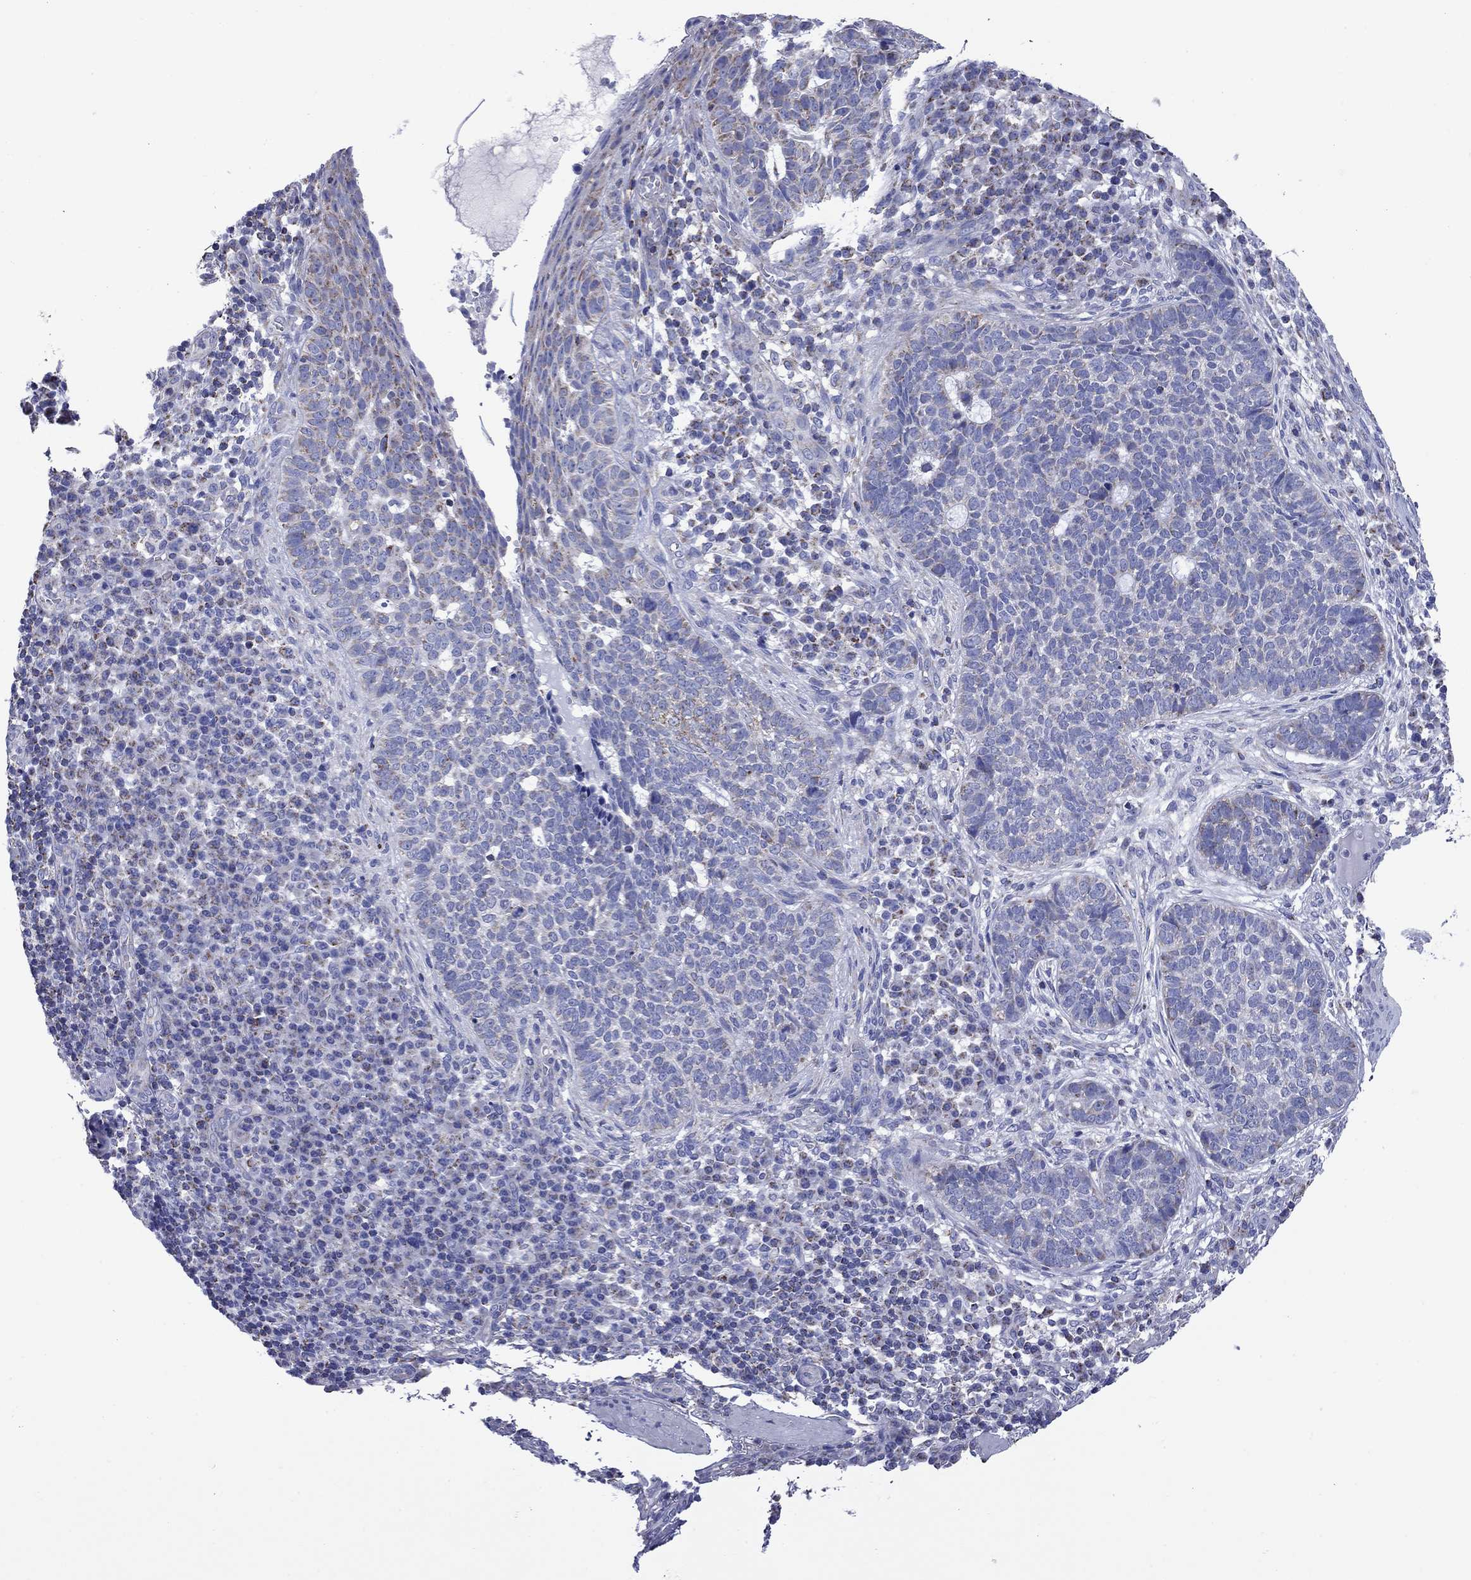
{"staining": {"intensity": "weak", "quantity": "<25%", "location": "cytoplasmic/membranous"}, "tissue": "skin cancer", "cell_type": "Tumor cells", "image_type": "cancer", "snomed": [{"axis": "morphology", "description": "Basal cell carcinoma"}, {"axis": "topography", "description": "Skin"}], "caption": "There is no significant expression in tumor cells of skin cancer. (DAB (3,3'-diaminobenzidine) IHC visualized using brightfield microscopy, high magnification).", "gene": "ACADSB", "patient": {"sex": "female", "age": 69}}